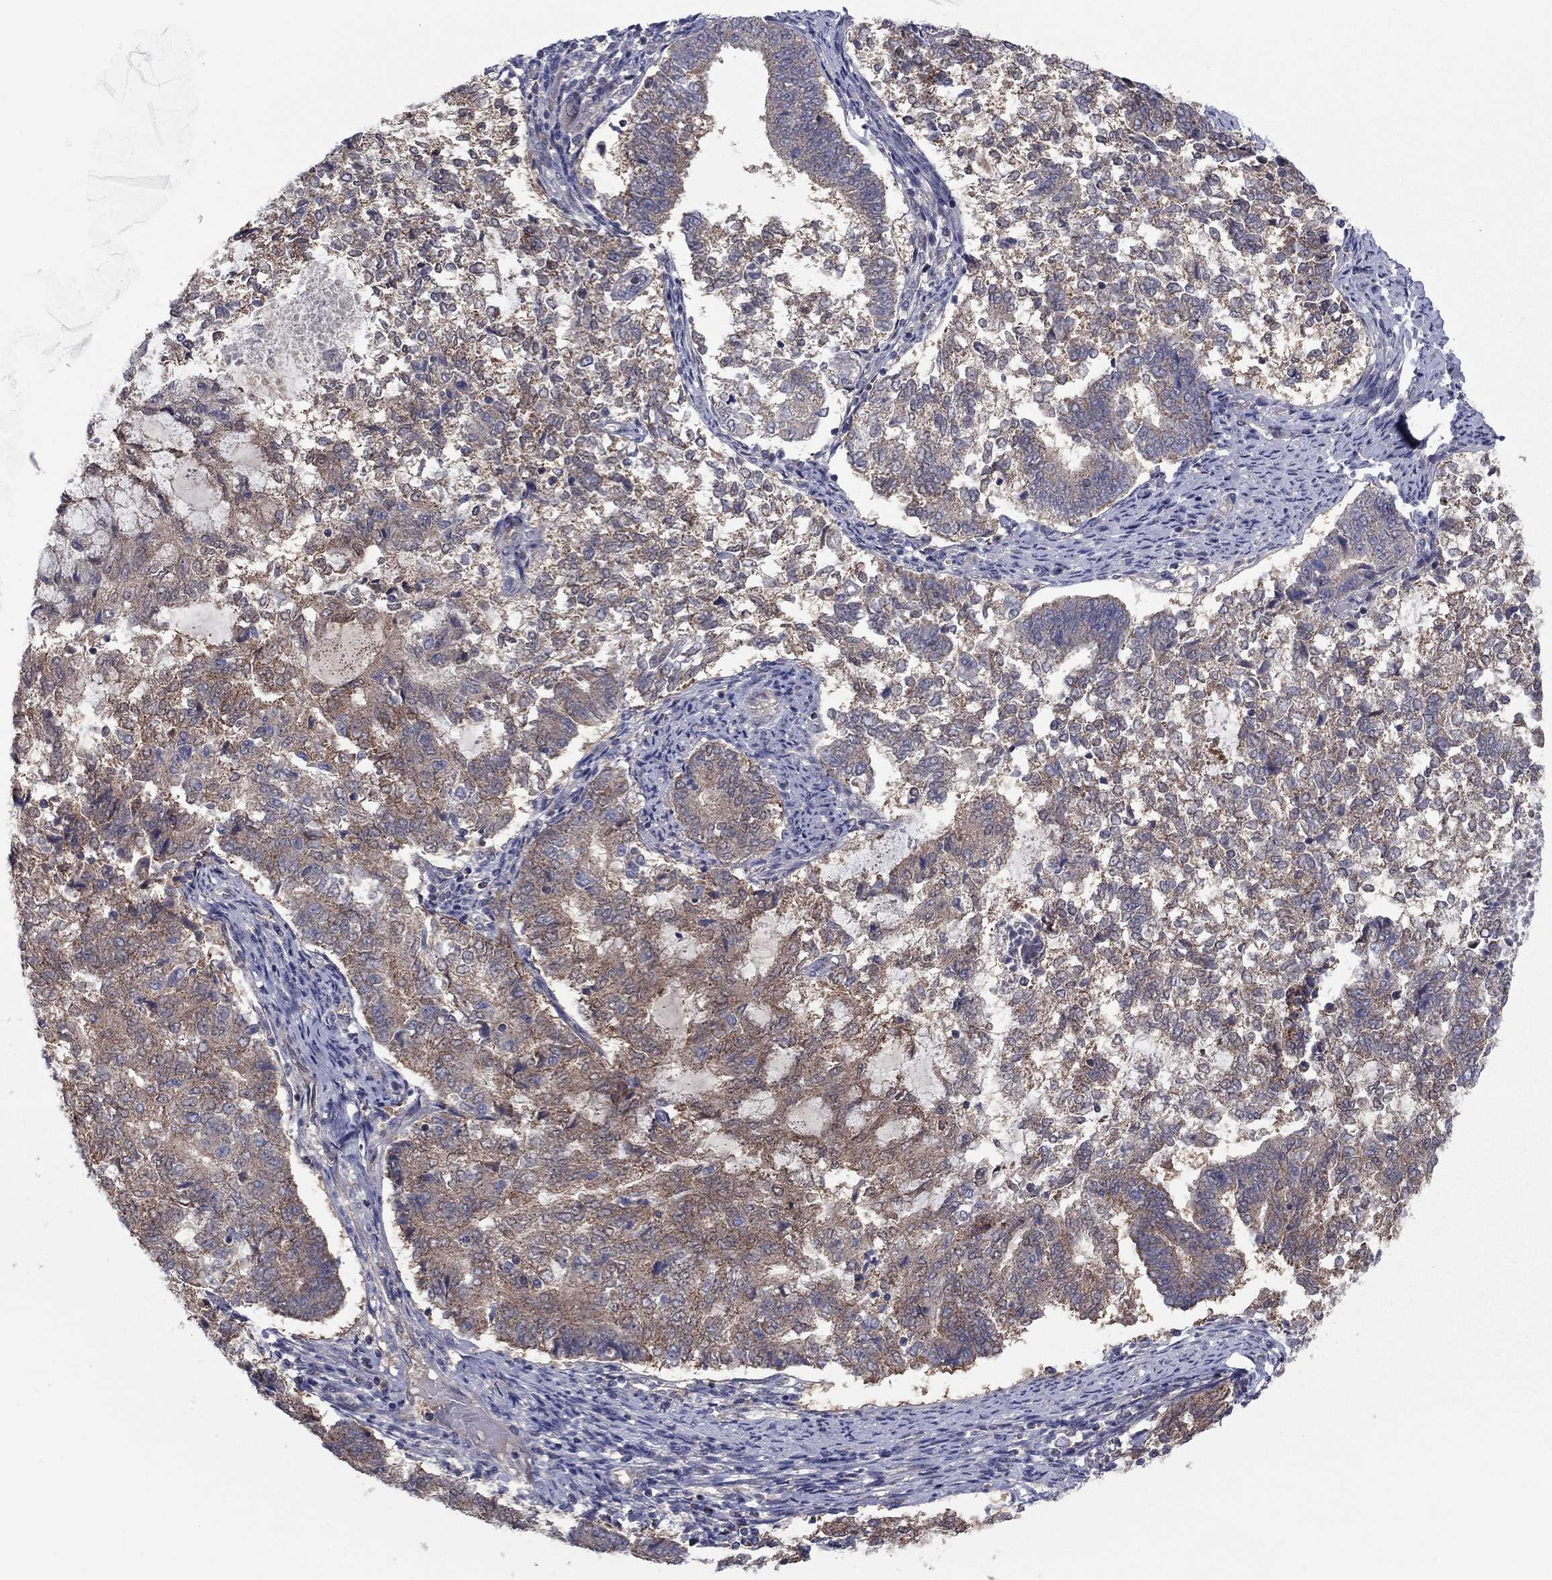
{"staining": {"intensity": "moderate", "quantity": "<25%", "location": "cytoplasmic/membranous"}, "tissue": "endometrial cancer", "cell_type": "Tumor cells", "image_type": "cancer", "snomed": [{"axis": "morphology", "description": "Adenocarcinoma, NOS"}, {"axis": "topography", "description": "Endometrium"}], "caption": "Immunohistochemical staining of human endometrial adenocarcinoma exhibits low levels of moderate cytoplasmic/membranous protein expression in approximately <25% of tumor cells.", "gene": "GRHPR", "patient": {"sex": "female", "age": 65}}